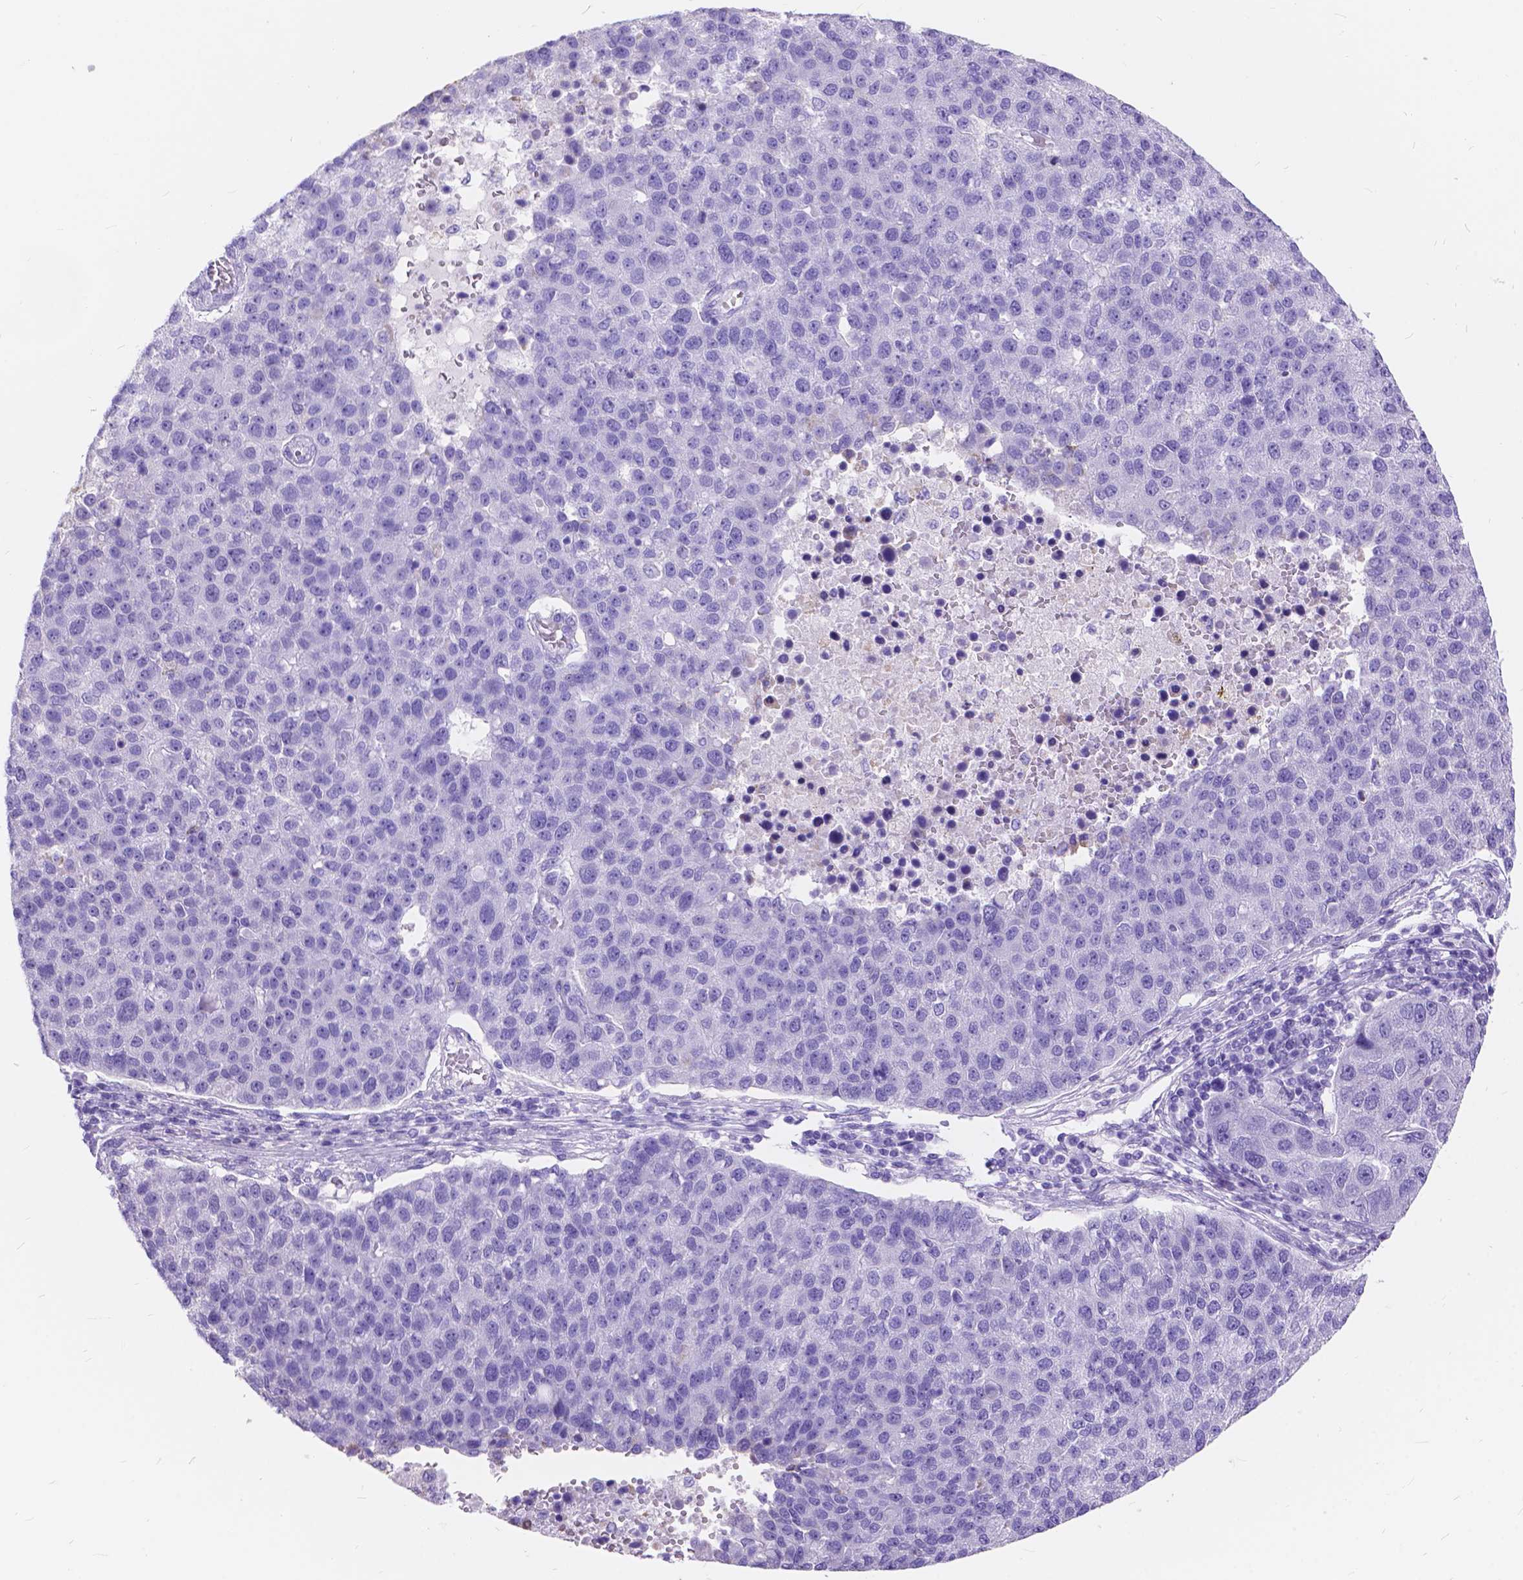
{"staining": {"intensity": "negative", "quantity": "none", "location": "none"}, "tissue": "pancreatic cancer", "cell_type": "Tumor cells", "image_type": "cancer", "snomed": [{"axis": "morphology", "description": "Adenocarcinoma, NOS"}, {"axis": "topography", "description": "Pancreas"}], "caption": "IHC image of human adenocarcinoma (pancreatic) stained for a protein (brown), which demonstrates no staining in tumor cells.", "gene": "FOXL2", "patient": {"sex": "female", "age": 61}}